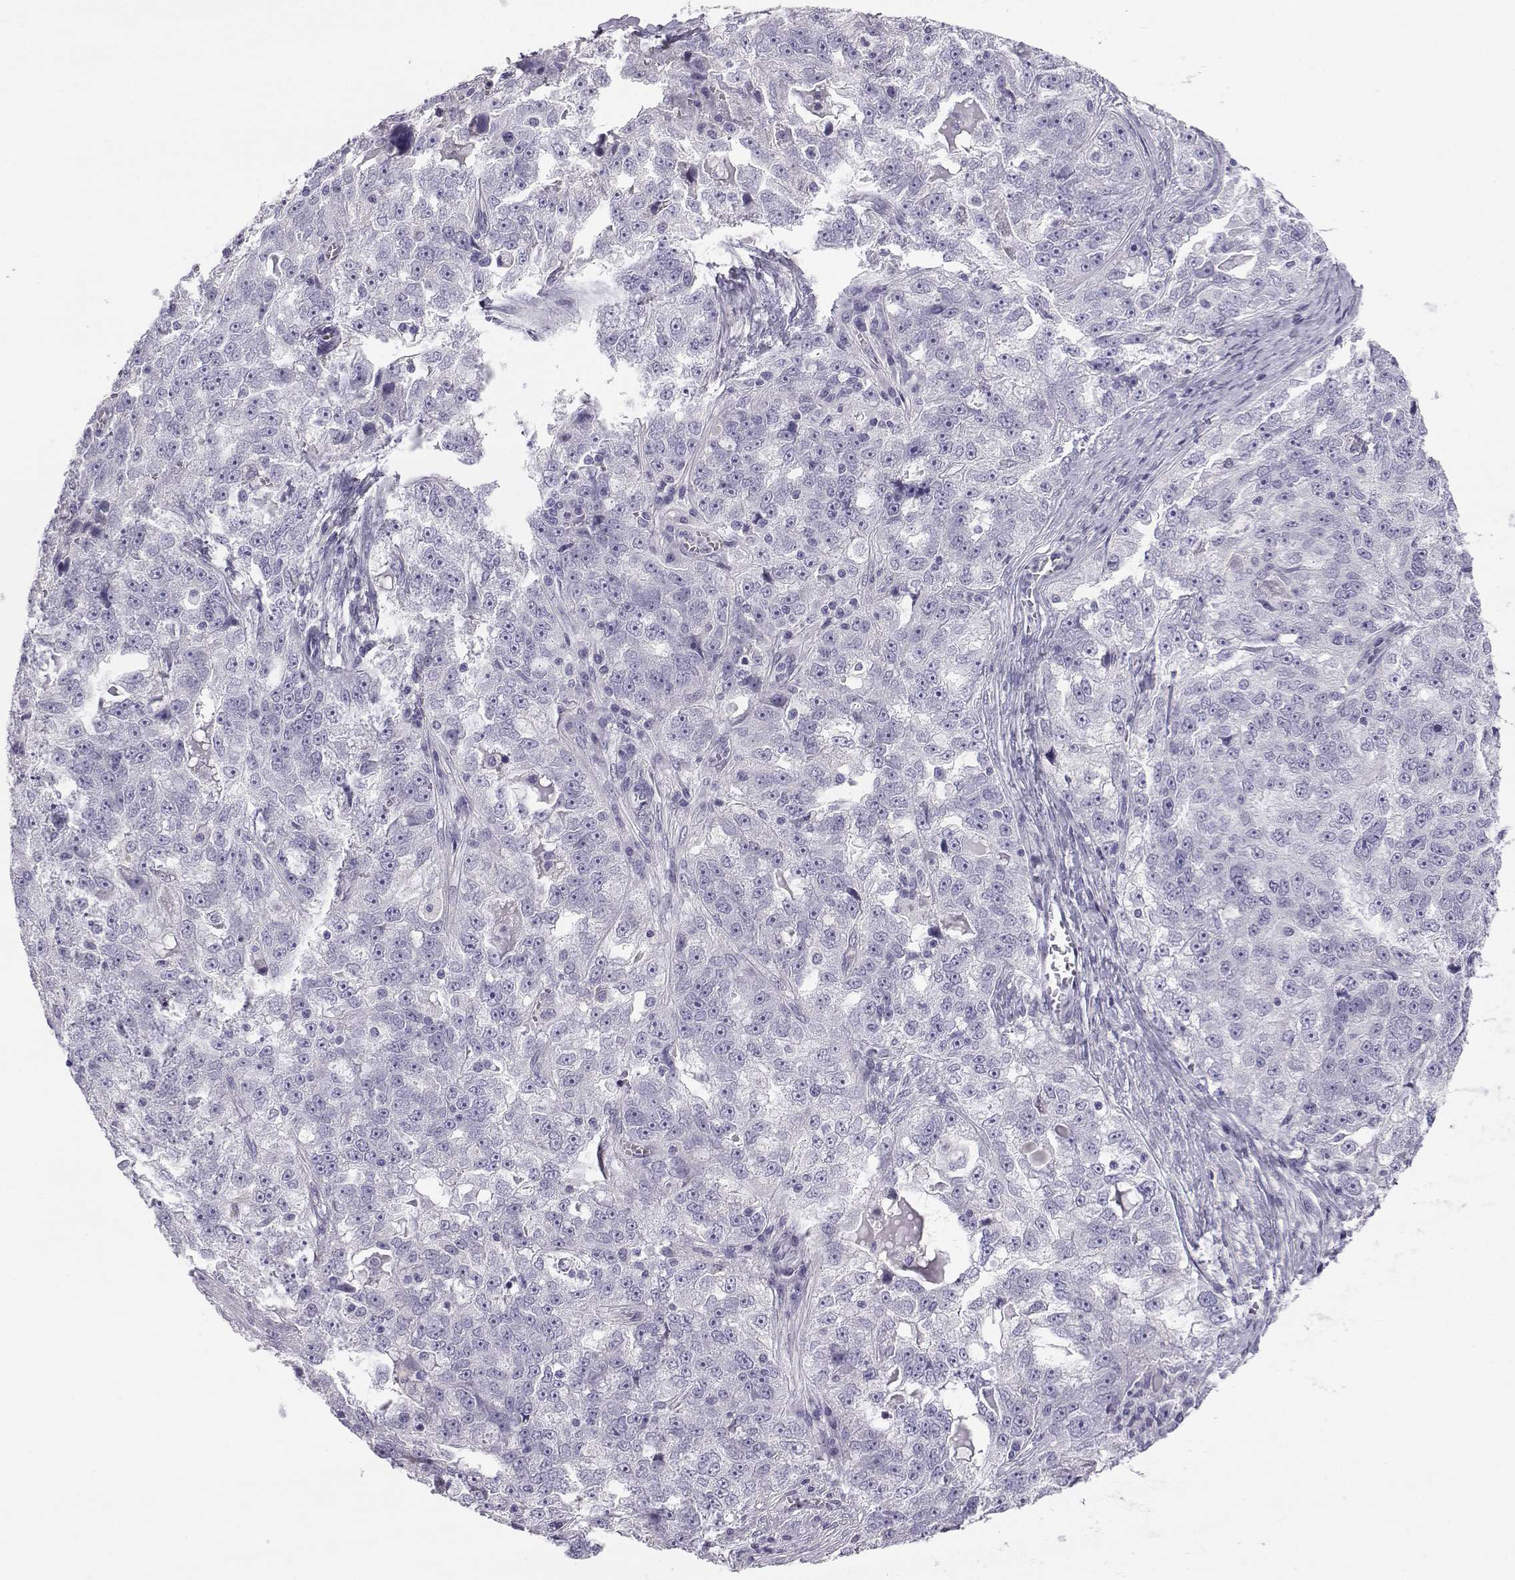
{"staining": {"intensity": "negative", "quantity": "none", "location": "none"}, "tissue": "ovarian cancer", "cell_type": "Tumor cells", "image_type": "cancer", "snomed": [{"axis": "morphology", "description": "Cystadenocarcinoma, serous, NOS"}, {"axis": "topography", "description": "Ovary"}], "caption": "High power microscopy micrograph of an immunohistochemistry (IHC) photomicrograph of serous cystadenocarcinoma (ovarian), revealing no significant expression in tumor cells.", "gene": "RNASE12", "patient": {"sex": "female", "age": 51}}